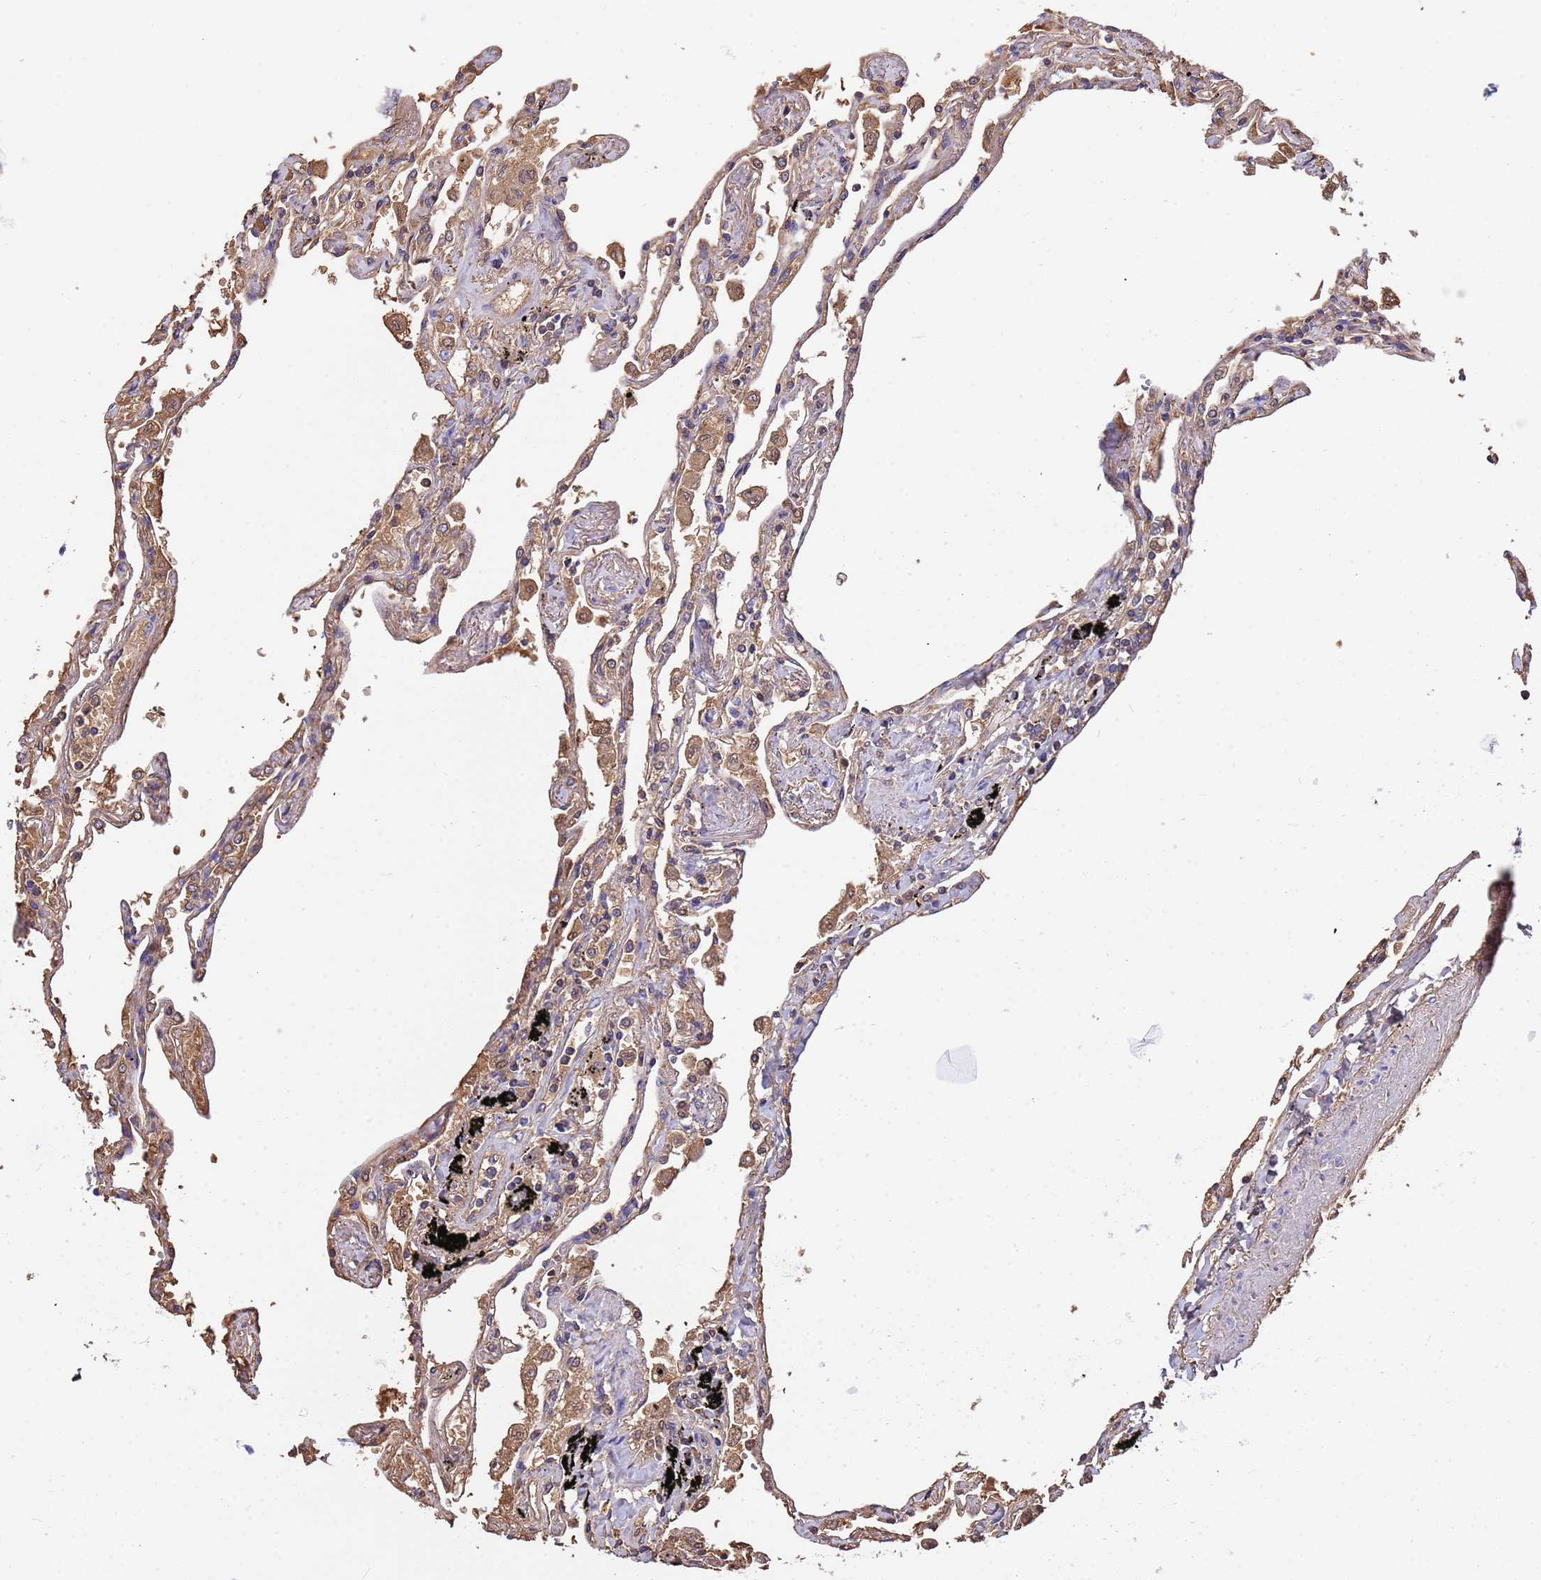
{"staining": {"intensity": "weak", "quantity": "25%-75%", "location": "cytoplasmic/membranous"}, "tissue": "lung", "cell_type": "Alveolar cells", "image_type": "normal", "snomed": [{"axis": "morphology", "description": "Normal tissue, NOS"}, {"axis": "topography", "description": "Lung"}], "caption": "A brown stain shows weak cytoplasmic/membranous staining of a protein in alveolar cells of unremarkable human lung. The staining was performed using DAB (3,3'-diaminobenzidine) to visualize the protein expression in brown, while the nuclei were stained in blue with hematoxylin (Magnification: 20x).", "gene": "GLUD1", "patient": {"sex": "female", "age": 67}}